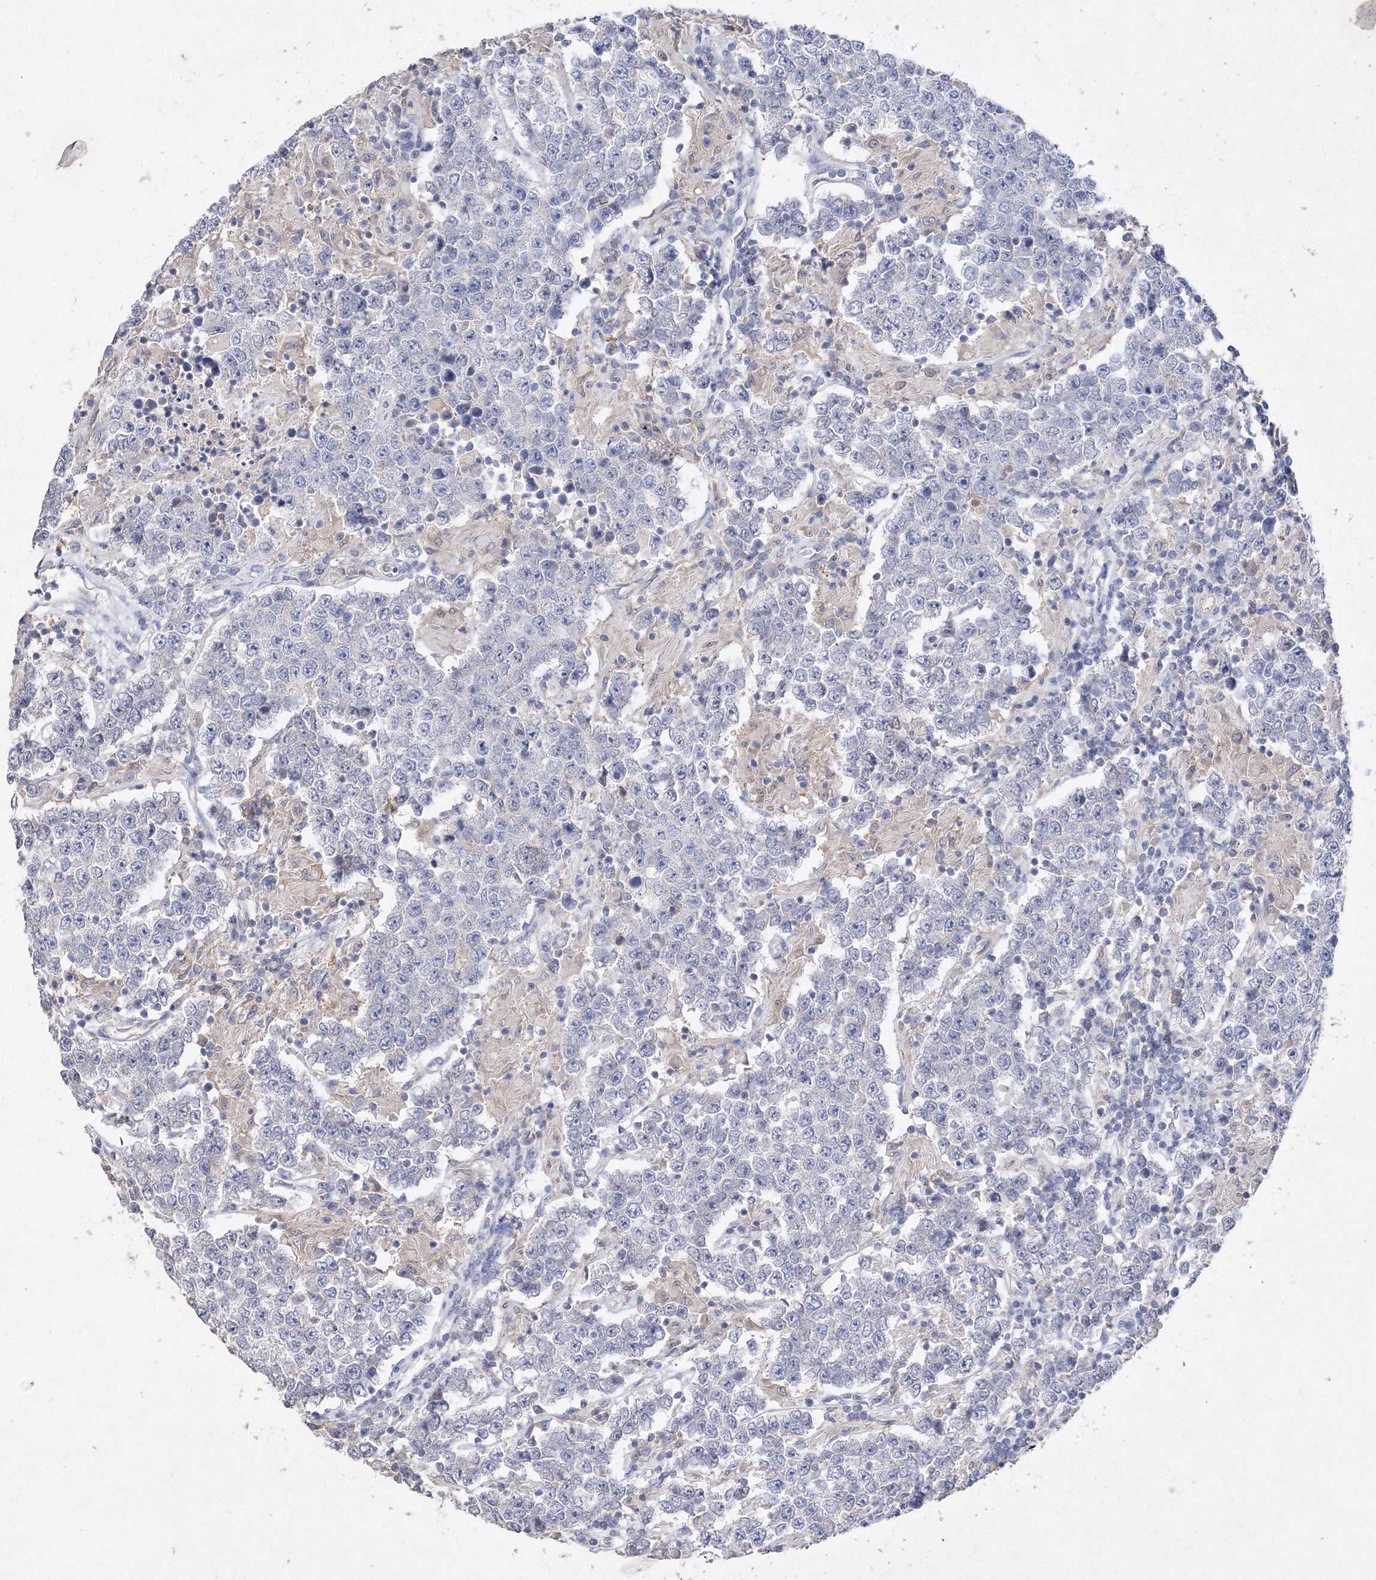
{"staining": {"intensity": "negative", "quantity": "none", "location": "none"}, "tissue": "testis cancer", "cell_type": "Tumor cells", "image_type": "cancer", "snomed": [{"axis": "morphology", "description": "Normal tissue, NOS"}, {"axis": "morphology", "description": "Urothelial carcinoma, High grade"}, {"axis": "morphology", "description": "Seminoma, NOS"}, {"axis": "morphology", "description": "Carcinoma, Embryonal, NOS"}, {"axis": "topography", "description": "Urinary bladder"}, {"axis": "topography", "description": "Testis"}], "caption": "A high-resolution histopathology image shows IHC staining of testis cancer (seminoma), which exhibits no significant positivity in tumor cells.", "gene": "GLS", "patient": {"sex": "male", "age": 41}}